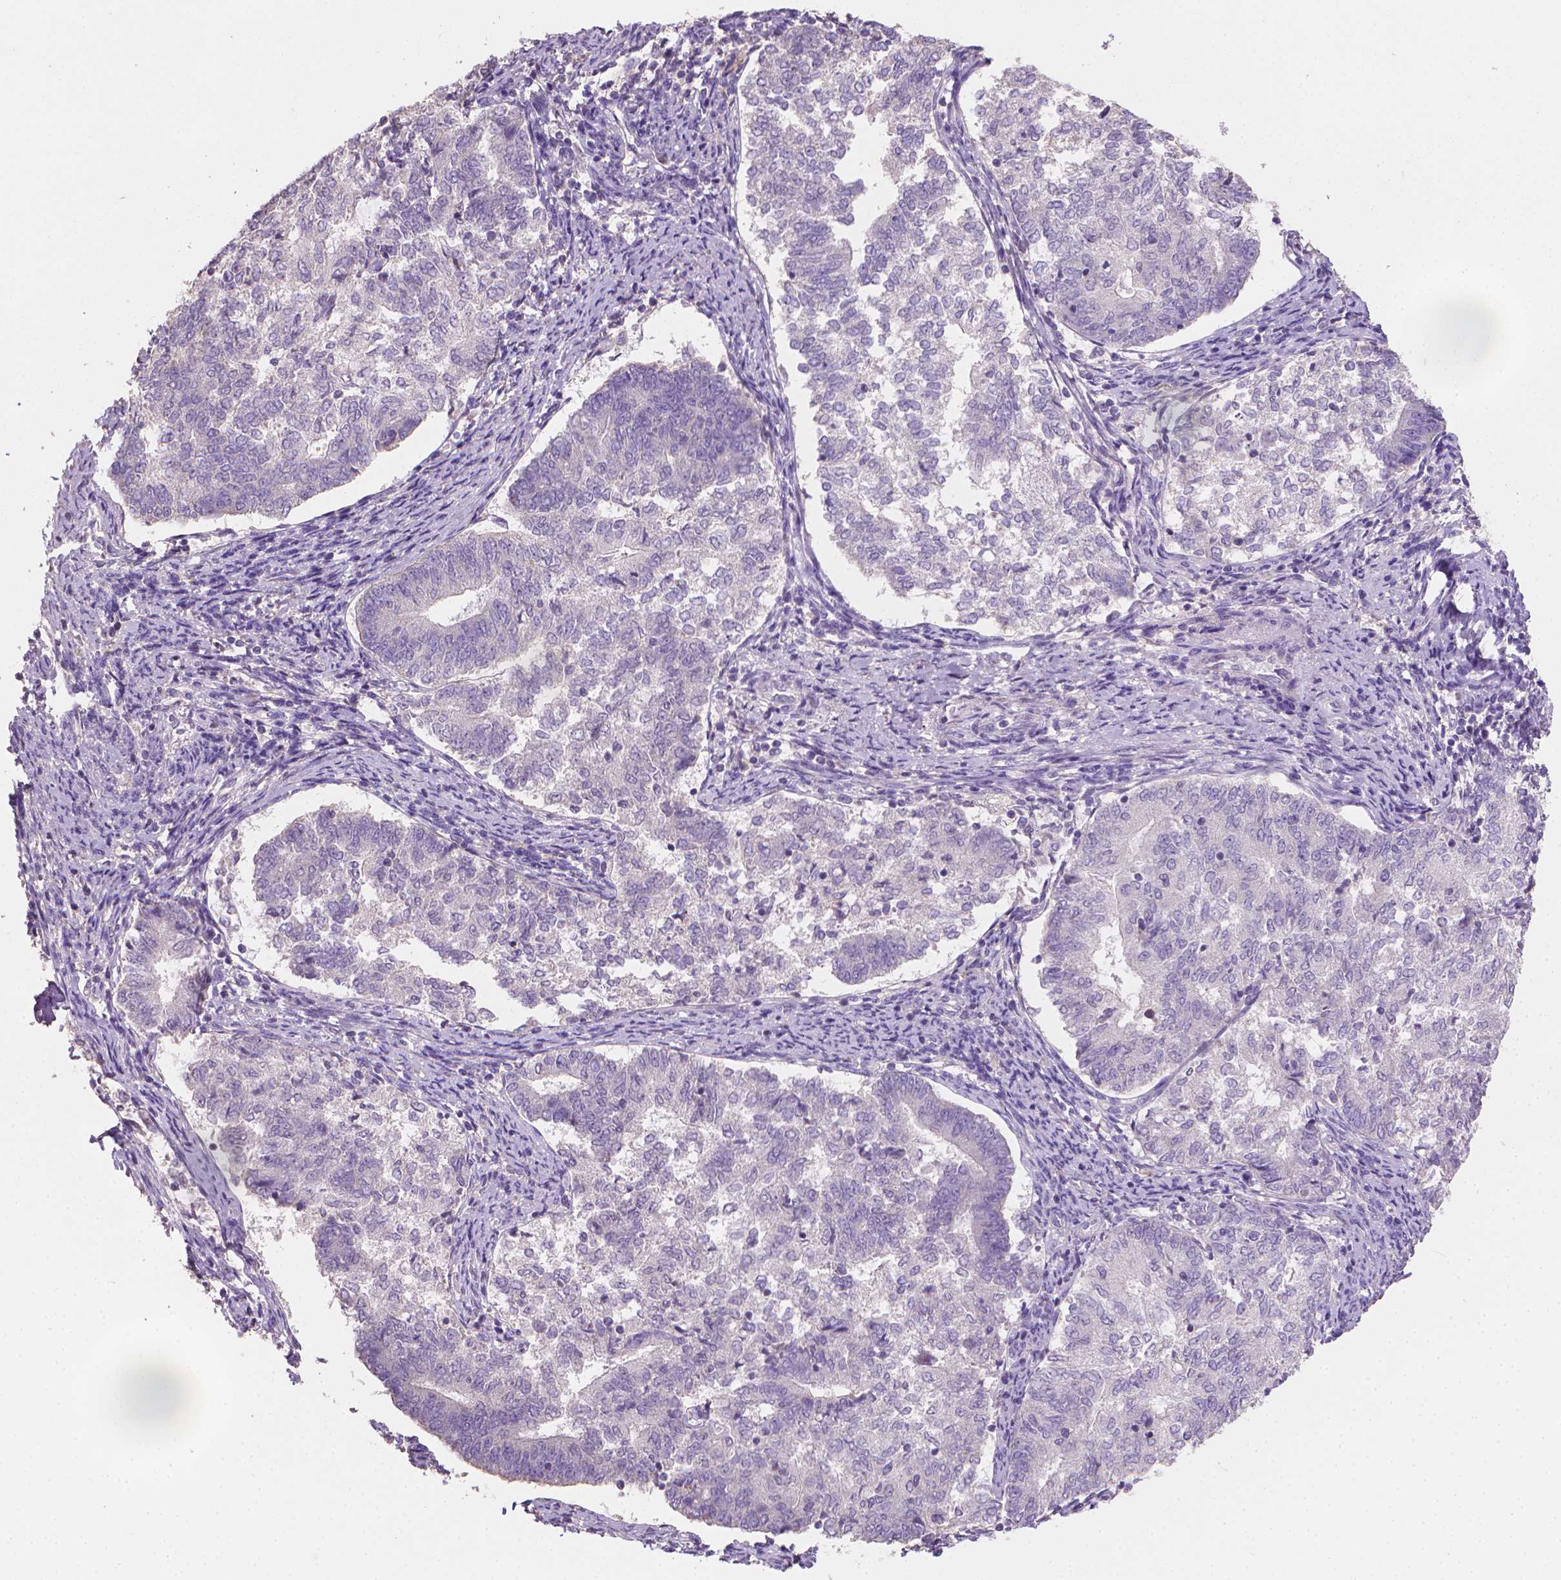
{"staining": {"intensity": "negative", "quantity": "none", "location": "none"}, "tissue": "endometrial cancer", "cell_type": "Tumor cells", "image_type": "cancer", "snomed": [{"axis": "morphology", "description": "Adenocarcinoma, NOS"}, {"axis": "topography", "description": "Endometrium"}], "caption": "Tumor cells are negative for protein expression in human adenocarcinoma (endometrial). (Brightfield microscopy of DAB IHC at high magnification).", "gene": "CATIP", "patient": {"sex": "female", "age": 65}}